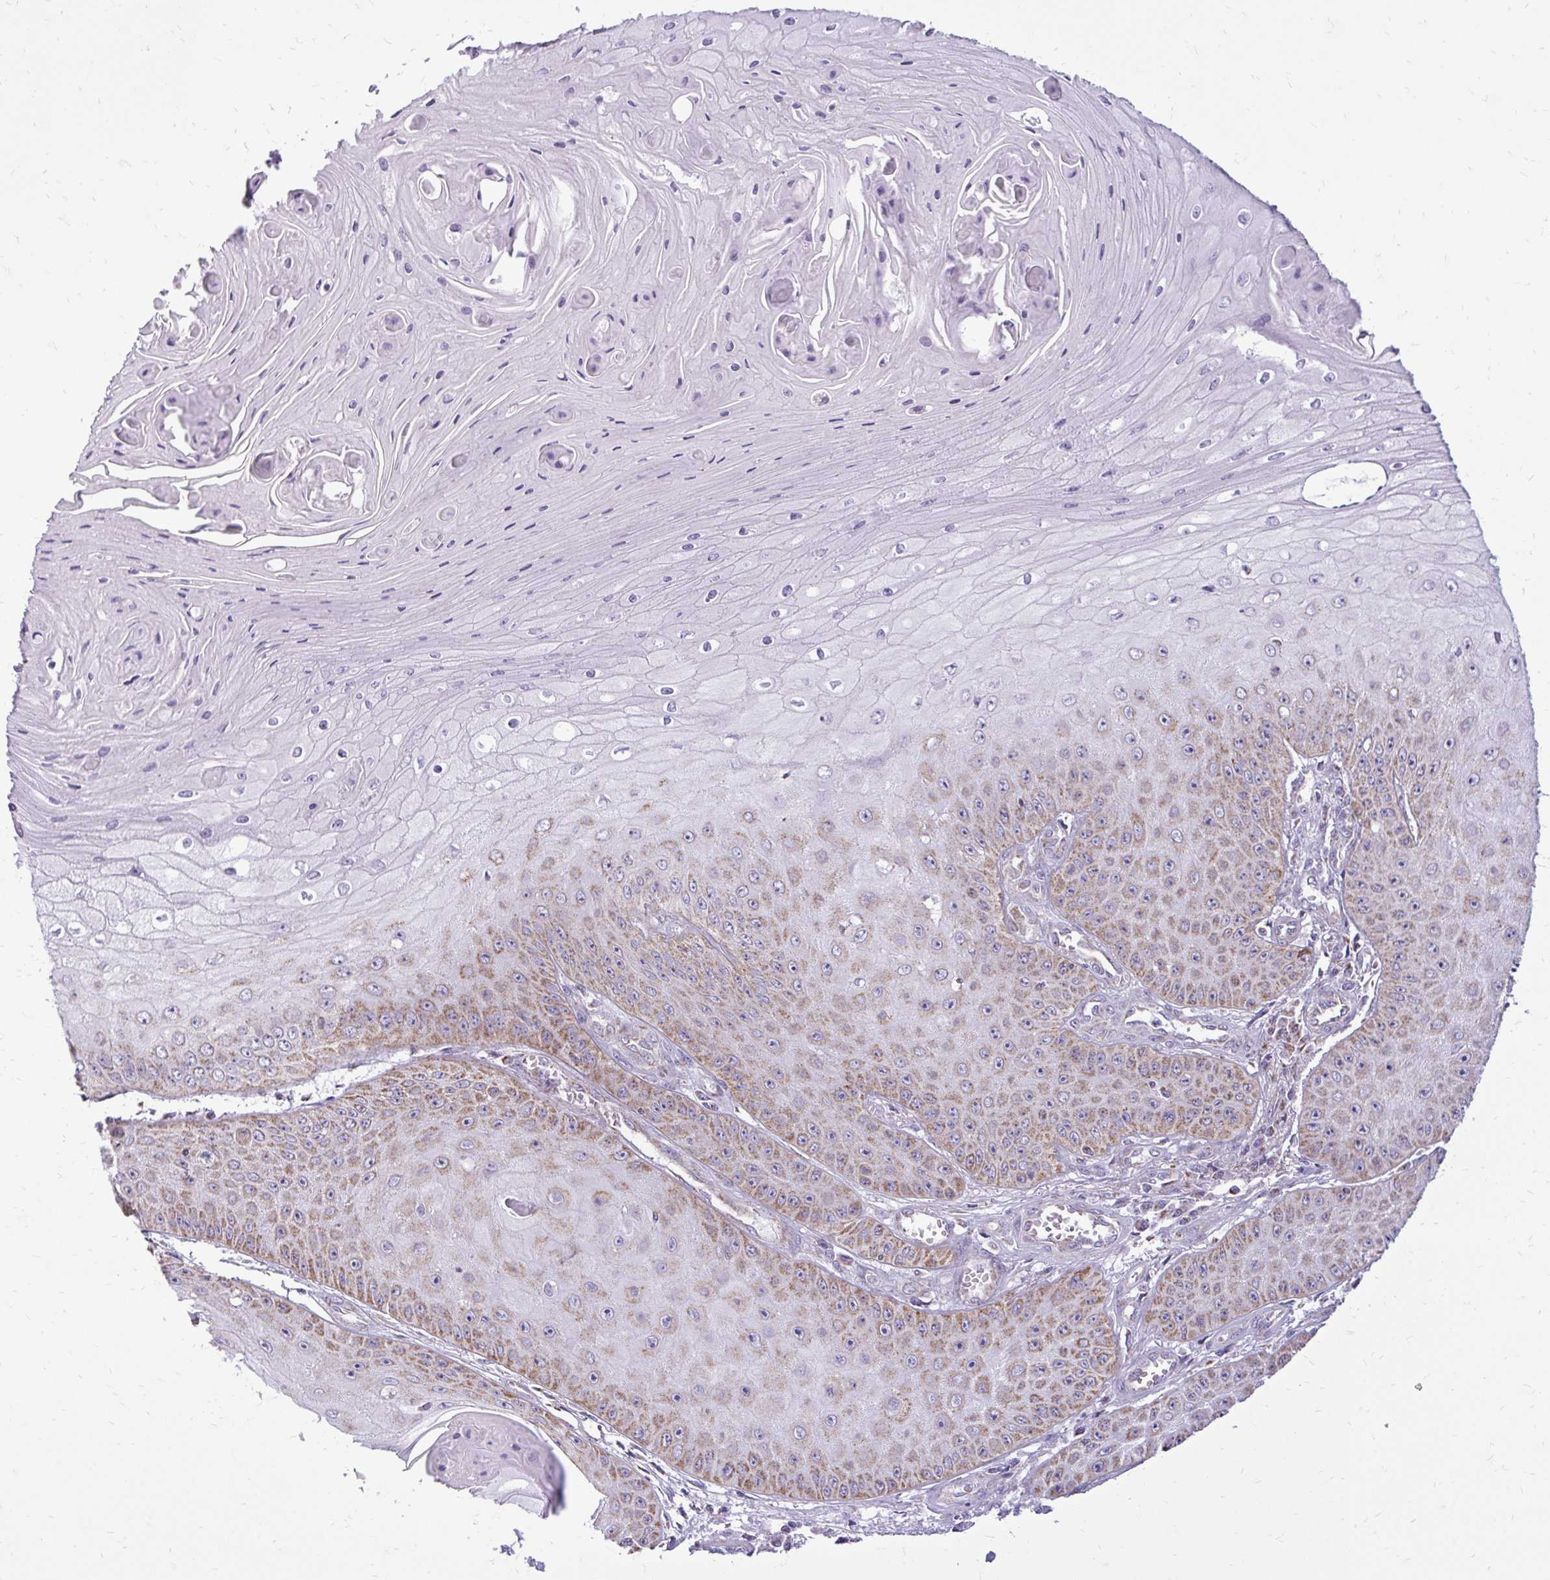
{"staining": {"intensity": "moderate", "quantity": "25%-75%", "location": "cytoplasmic/membranous"}, "tissue": "skin cancer", "cell_type": "Tumor cells", "image_type": "cancer", "snomed": [{"axis": "morphology", "description": "Squamous cell carcinoma, NOS"}, {"axis": "topography", "description": "Skin"}], "caption": "This is an image of immunohistochemistry (IHC) staining of skin cancer (squamous cell carcinoma), which shows moderate positivity in the cytoplasmic/membranous of tumor cells.", "gene": "IFIT1", "patient": {"sex": "male", "age": 70}}